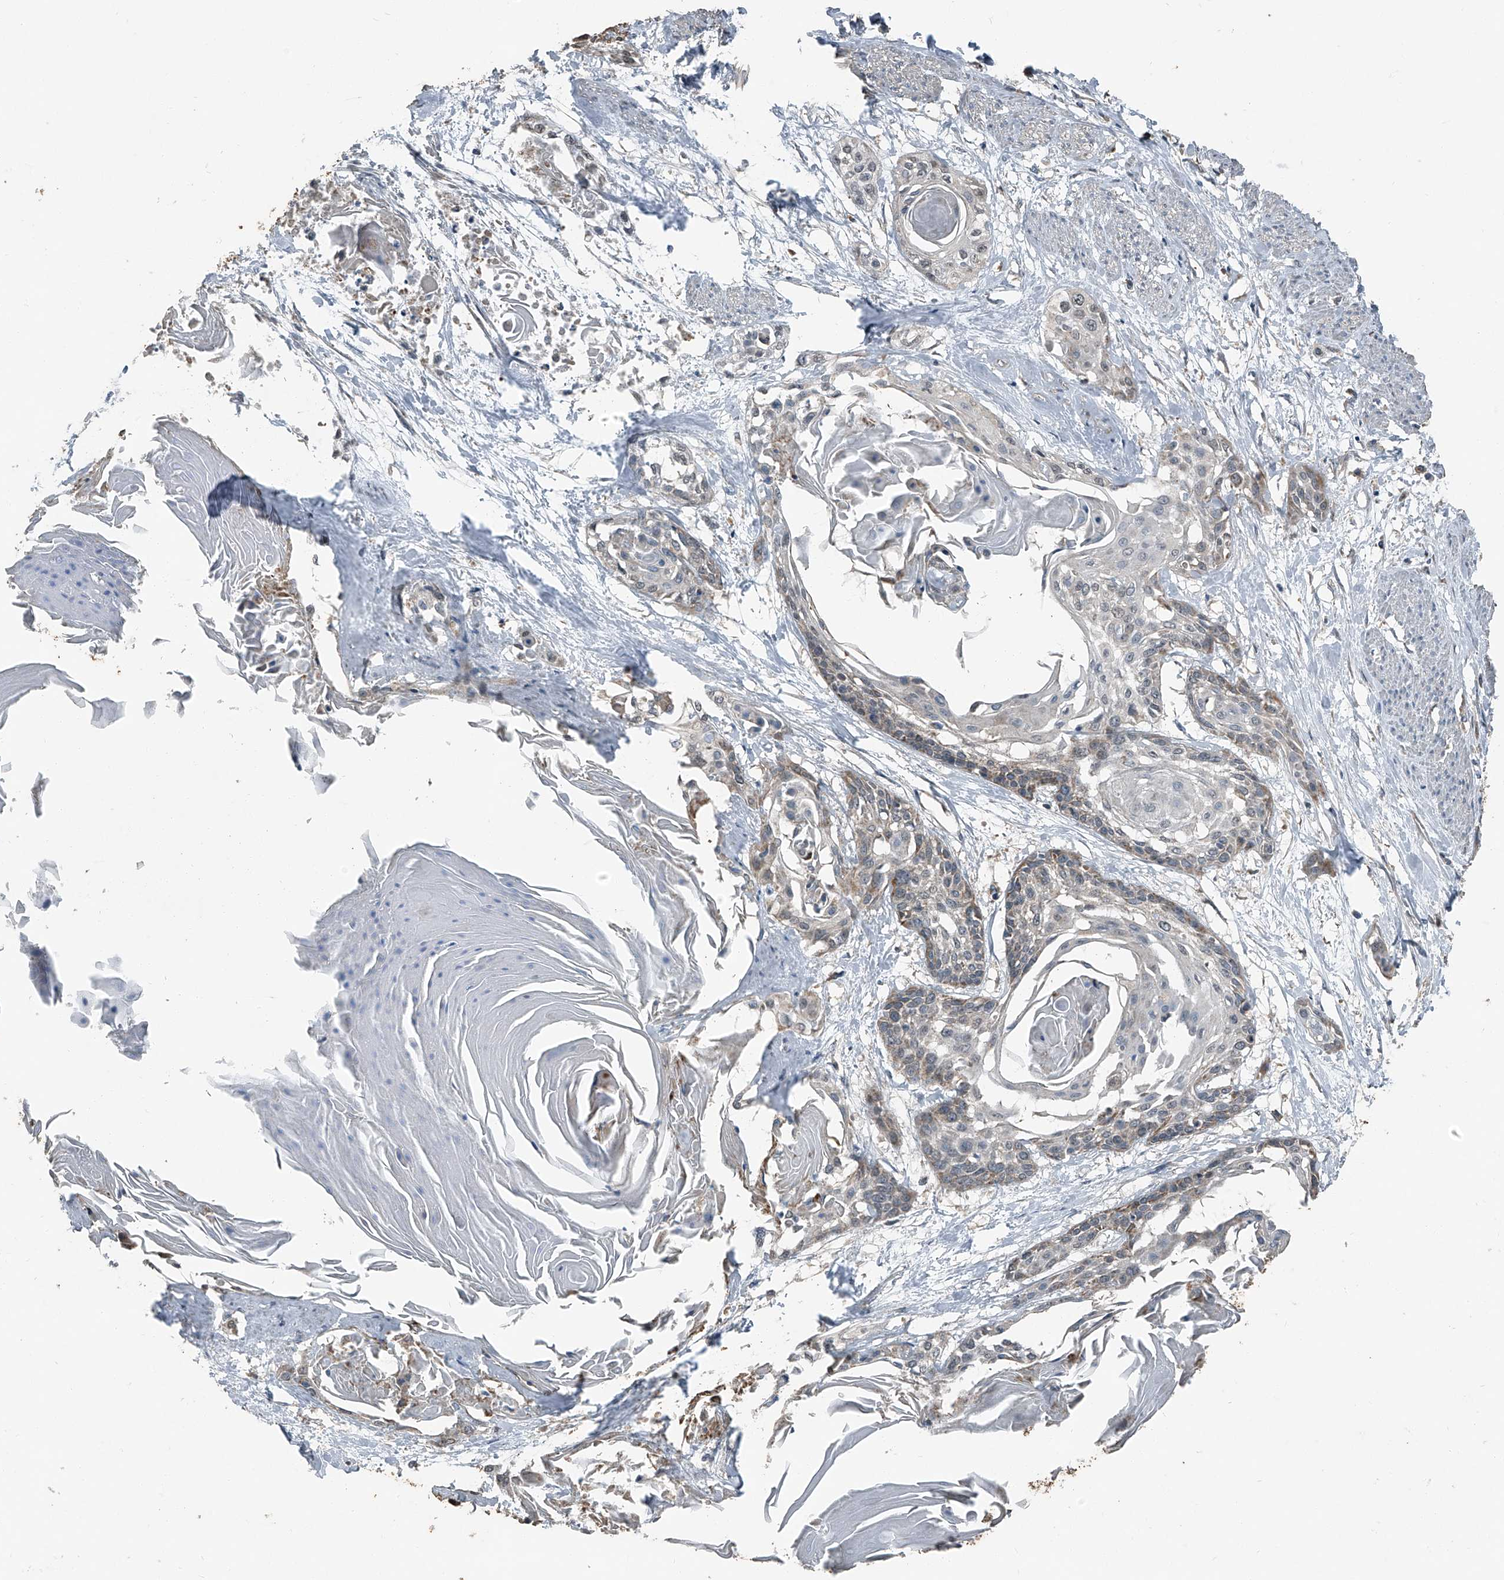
{"staining": {"intensity": "weak", "quantity": "25%-75%", "location": "cytoplasmic/membranous"}, "tissue": "cervical cancer", "cell_type": "Tumor cells", "image_type": "cancer", "snomed": [{"axis": "morphology", "description": "Squamous cell carcinoma, NOS"}, {"axis": "topography", "description": "Cervix"}], "caption": "Cervical cancer stained with a brown dye demonstrates weak cytoplasmic/membranous positive positivity in approximately 25%-75% of tumor cells.", "gene": "CHRNA7", "patient": {"sex": "female", "age": 57}}